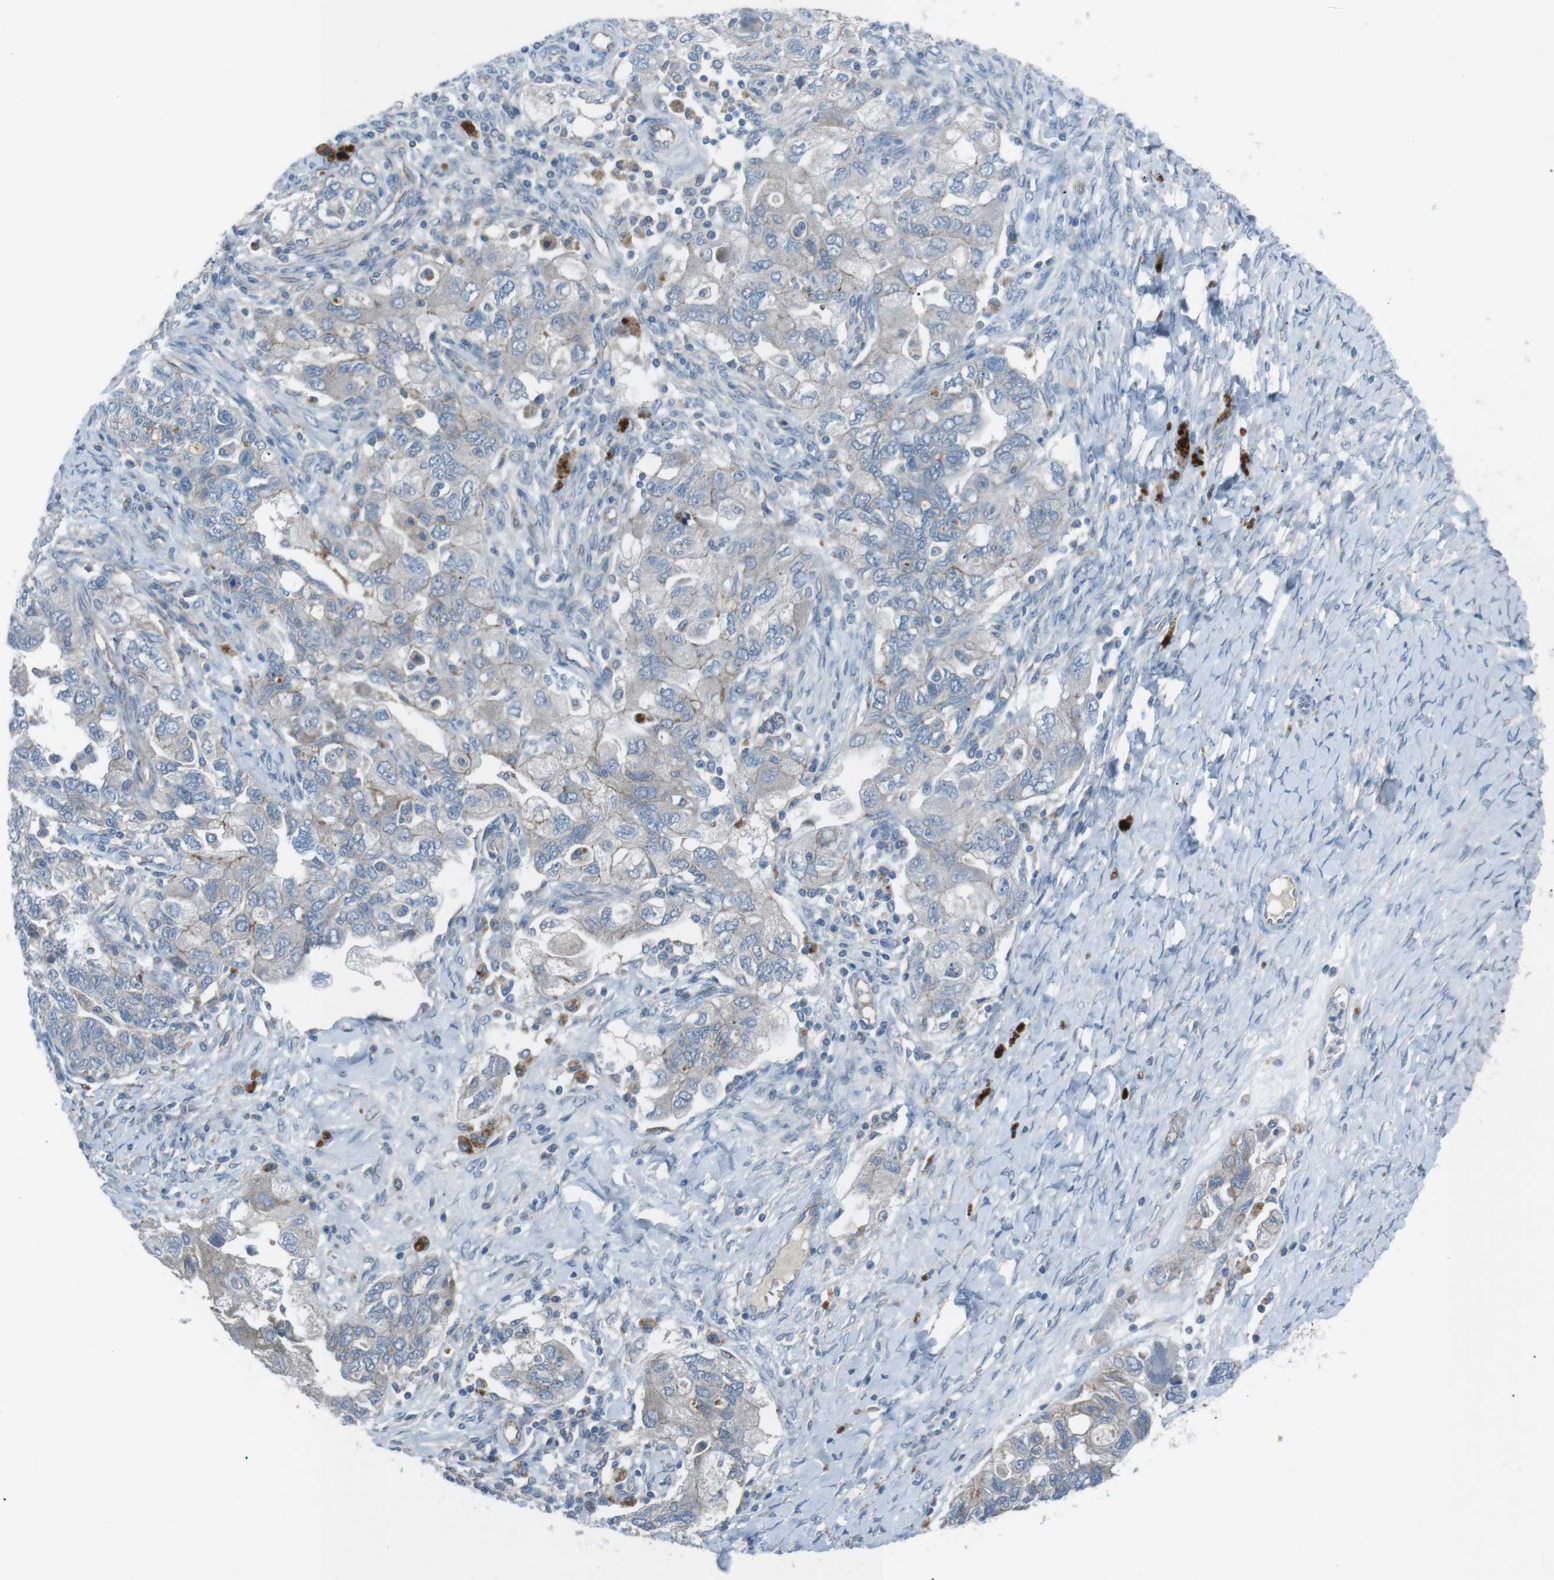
{"staining": {"intensity": "weak", "quantity": "<25%", "location": "cytoplasmic/membranous"}, "tissue": "ovarian cancer", "cell_type": "Tumor cells", "image_type": "cancer", "snomed": [{"axis": "morphology", "description": "Carcinoma, NOS"}, {"axis": "morphology", "description": "Cystadenocarcinoma, serous, NOS"}, {"axis": "topography", "description": "Ovary"}], "caption": "Immunohistochemical staining of carcinoma (ovarian) displays no significant staining in tumor cells.", "gene": "SPTA1", "patient": {"sex": "female", "age": 69}}